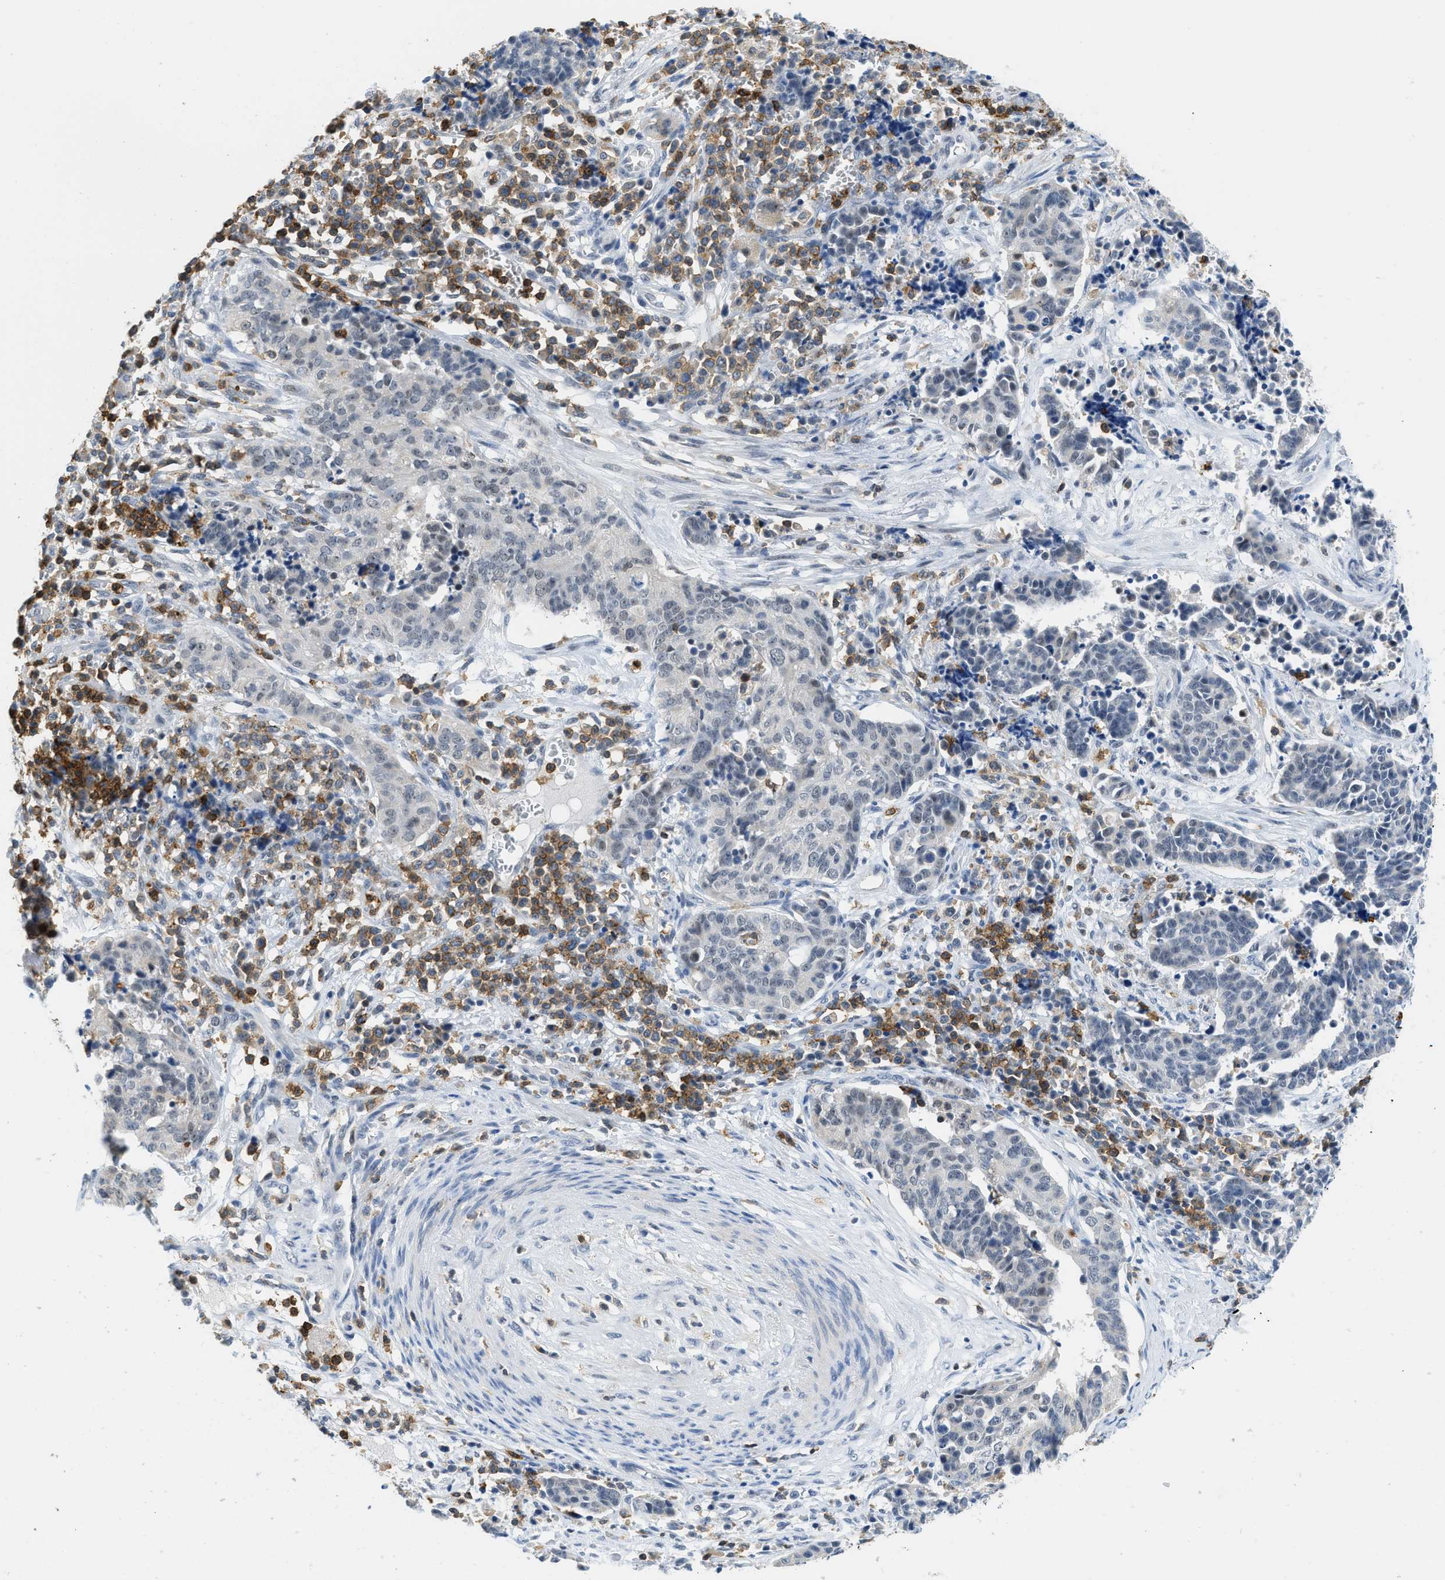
{"staining": {"intensity": "negative", "quantity": "none", "location": "none"}, "tissue": "cervical cancer", "cell_type": "Tumor cells", "image_type": "cancer", "snomed": [{"axis": "morphology", "description": "Squamous cell carcinoma, NOS"}, {"axis": "topography", "description": "Cervix"}], "caption": "IHC image of human cervical cancer stained for a protein (brown), which reveals no positivity in tumor cells.", "gene": "FAM151A", "patient": {"sex": "female", "age": 35}}